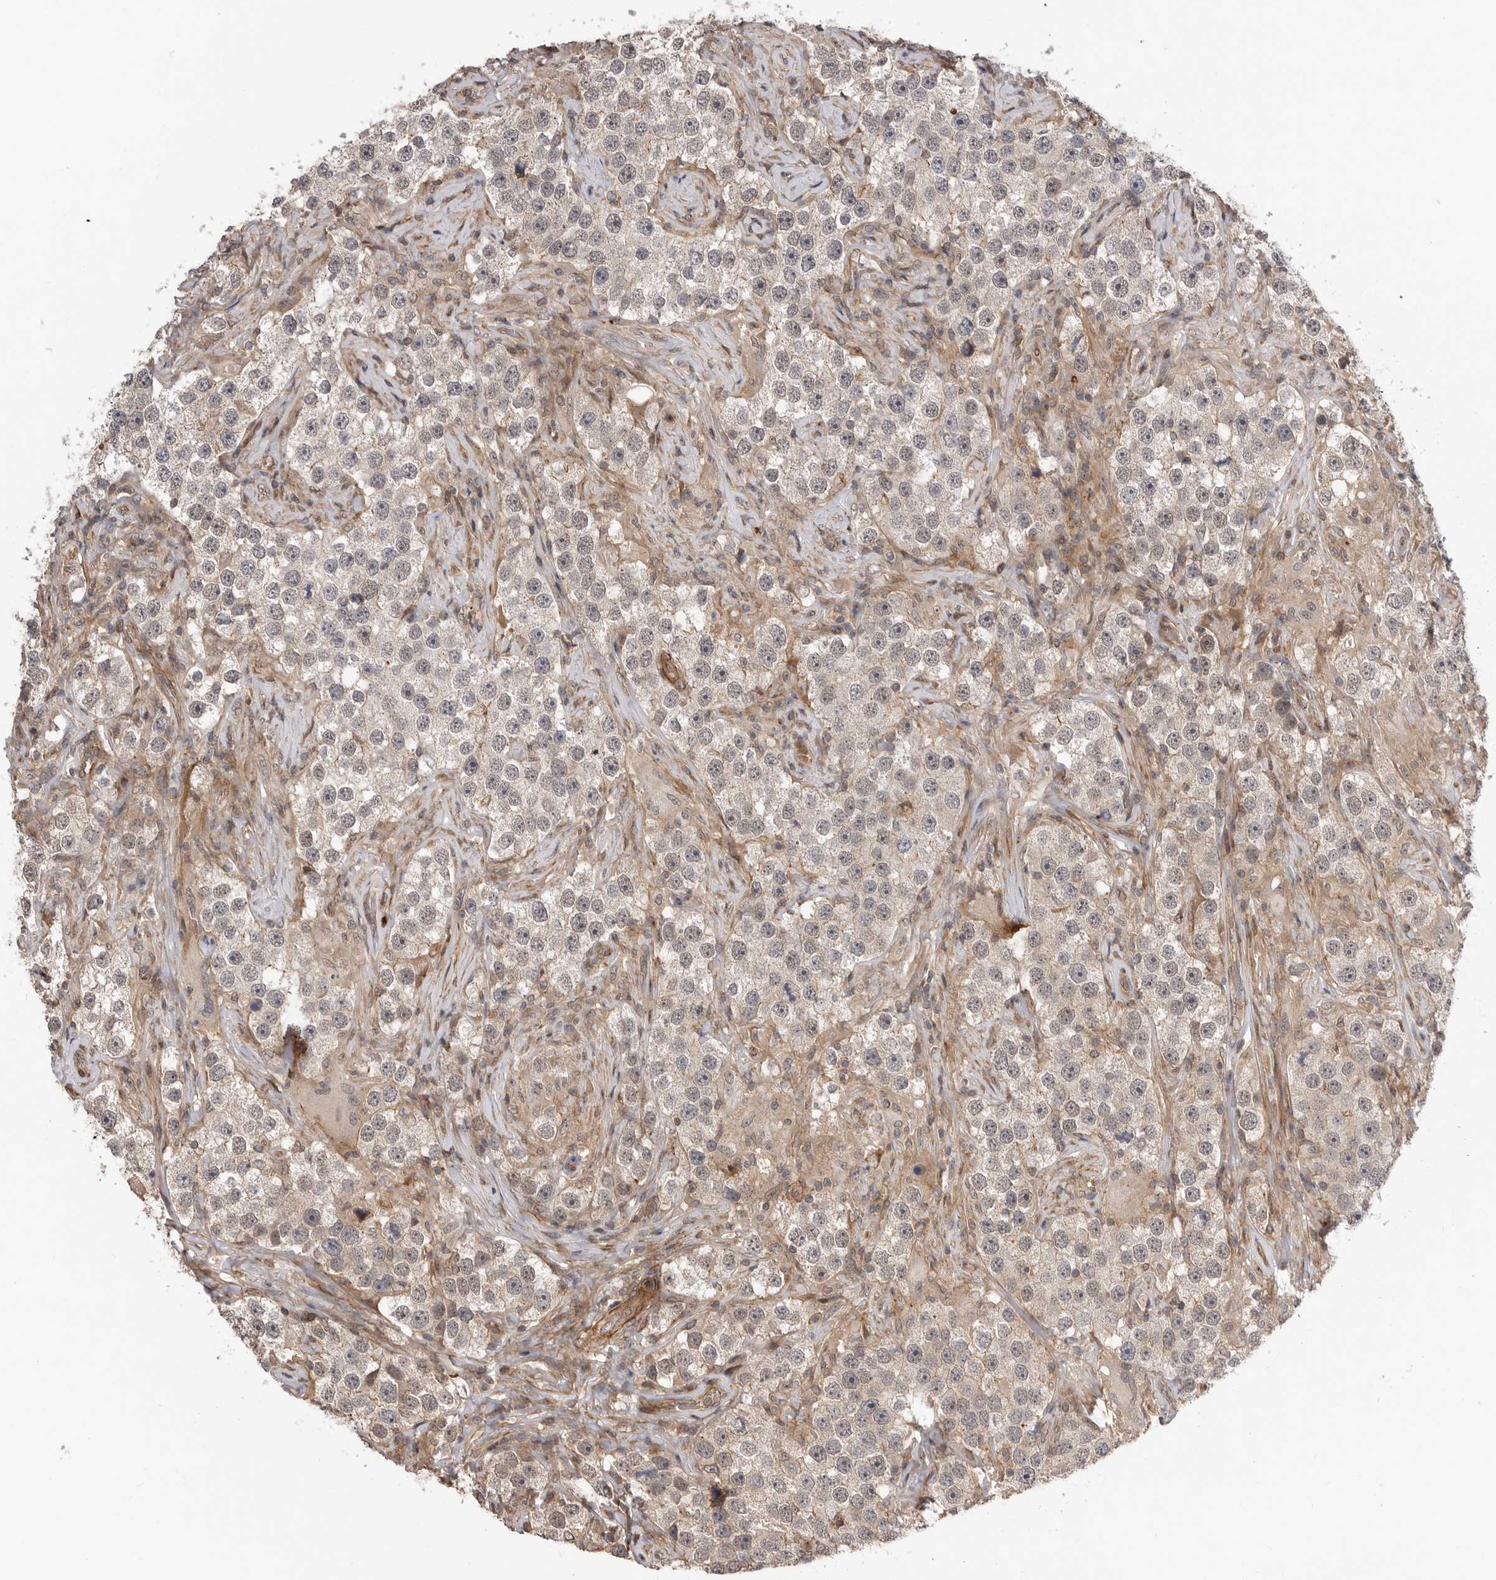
{"staining": {"intensity": "weak", "quantity": "<25%", "location": "cytoplasmic/membranous"}, "tissue": "testis cancer", "cell_type": "Tumor cells", "image_type": "cancer", "snomed": [{"axis": "morphology", "description": "Seminoma, NOS"}, {"axis": "topography", "description": "Testis"}], "caption": "Testis cancer (seminoma) was stained to show a protein in brown. There is no significant positivity in tumor cells.", "gene": "TRIM56", "patient": {"sex": "male", "age": 49}}